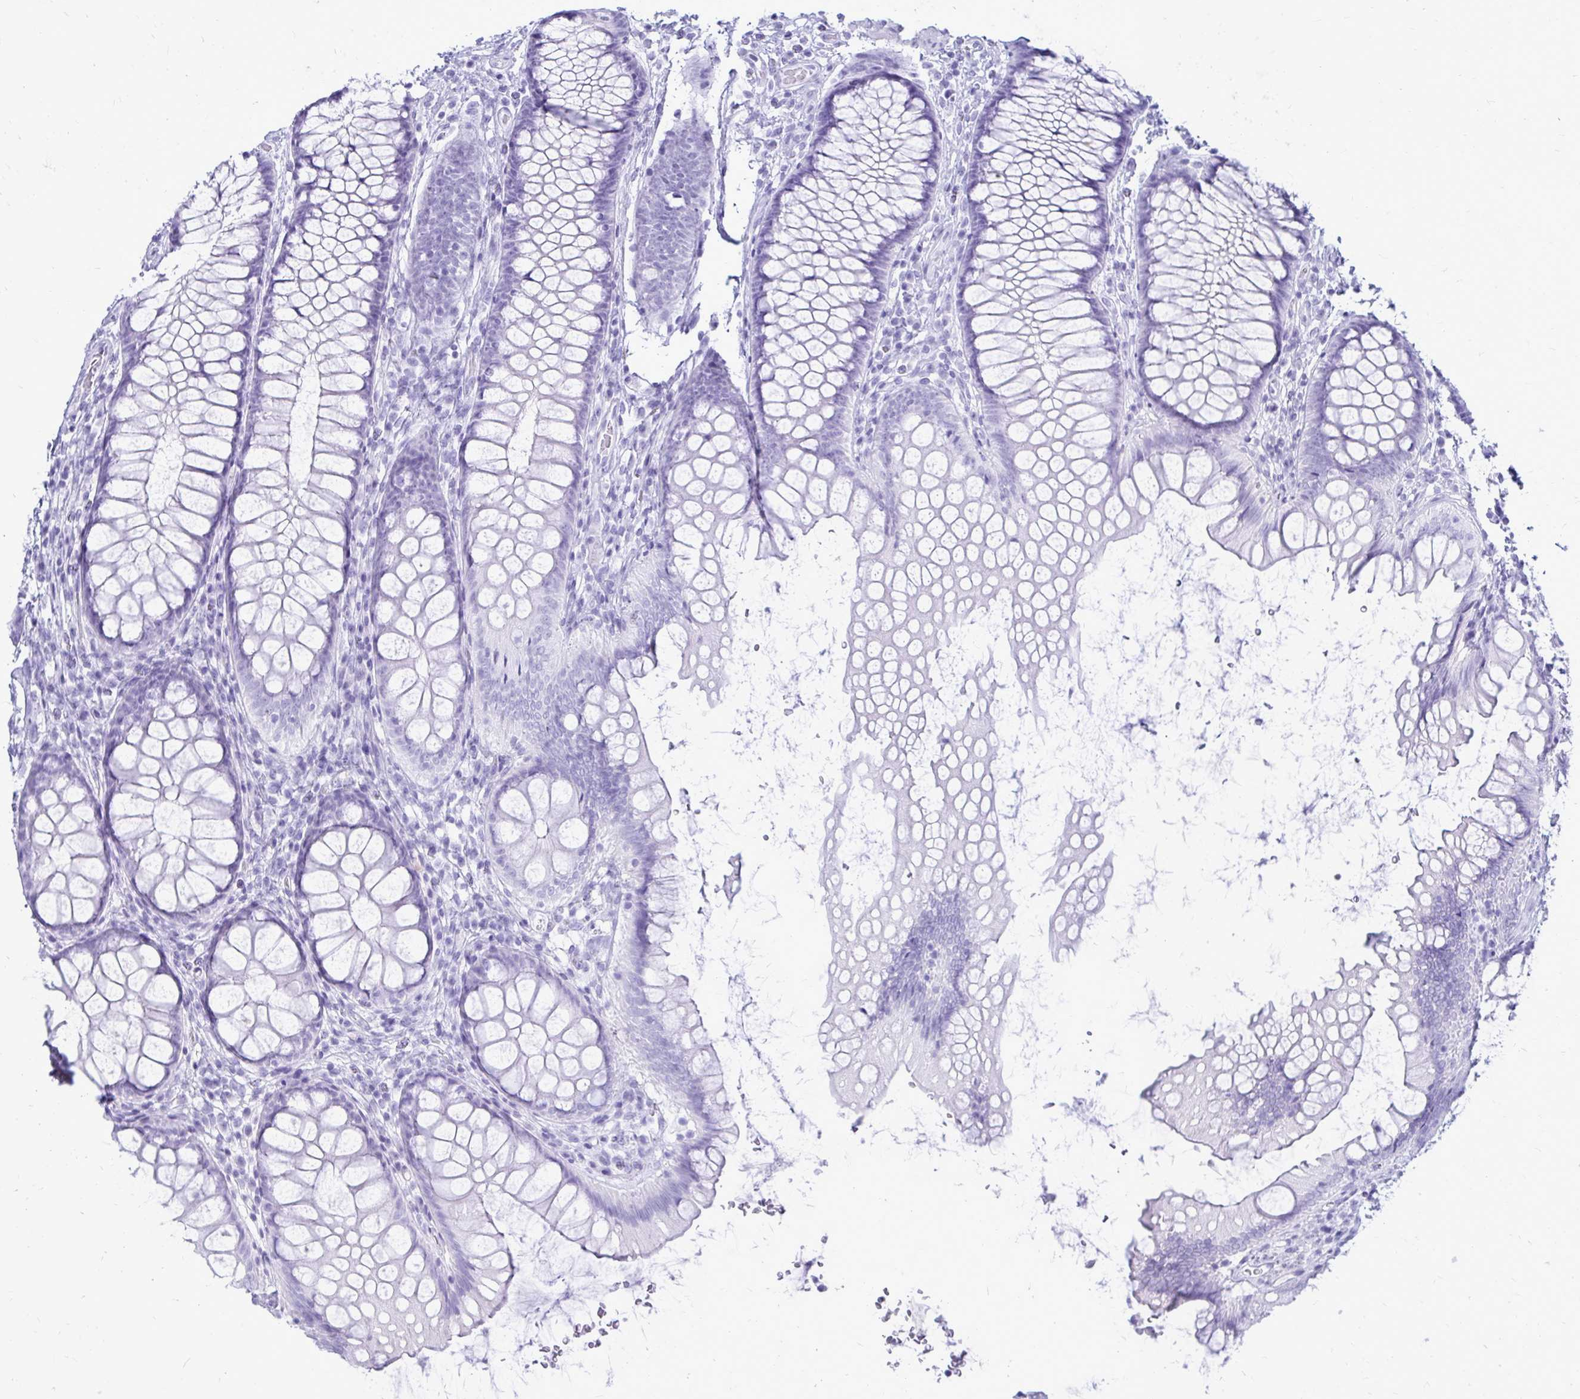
{"staining": {"intensity": "negative", "quantity": "none", "location": "none"}, "tissue": "colon", "cell_type": "Endothelial cells", "image_type": "normal", "snomed": [{"axis": "morphology", "description": "Normal tissue, NOS"}, {"axis": "morphology", "description": "Adenoma, NOS"}, {"axis": "topography", "description": "Soft tissue"}, {"axis": "topography", "description": "Colon"}], "caption": "DAB immunohistochemical staining of normal human colon demonstrates no significant staining in endothelial cells.", "gene": "OR10R2", "patient": {"sex": "male", "age": 47}}